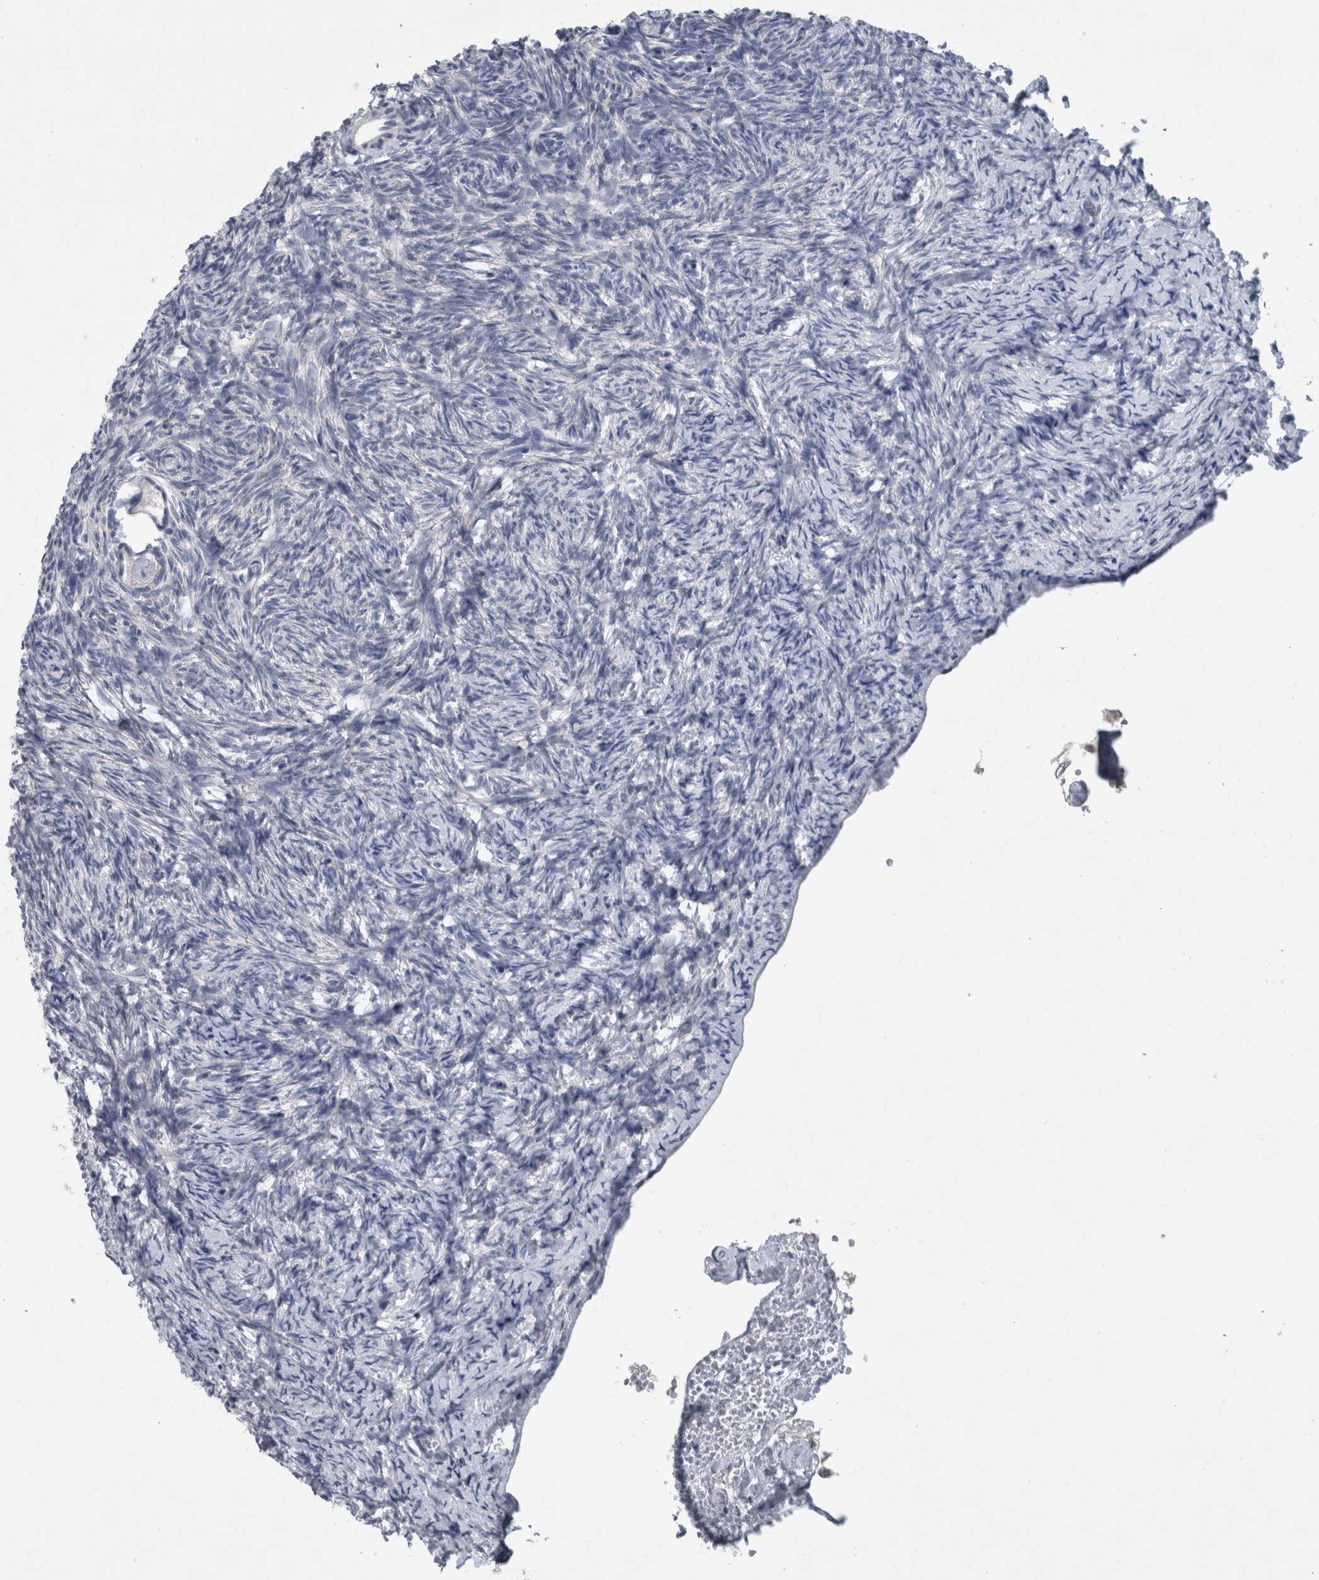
{"staining": {"intensity": "negative", "quantity": "none", "location": "none"}, "tissue": "ovary", "cell_type": "Follicle cells", "image_type": "normal", "snomed": [{"axis": "morphology", "description": "Normal tissue, NOS"}, {"axis": "topography", "description": "Ovary"}], "caption": "A photomicrograph of ovary stained for a protein exhibits no brown staining in follicle cells.", "gene": "FAM83H", "patient": {"sex": "female", "age": 34}}